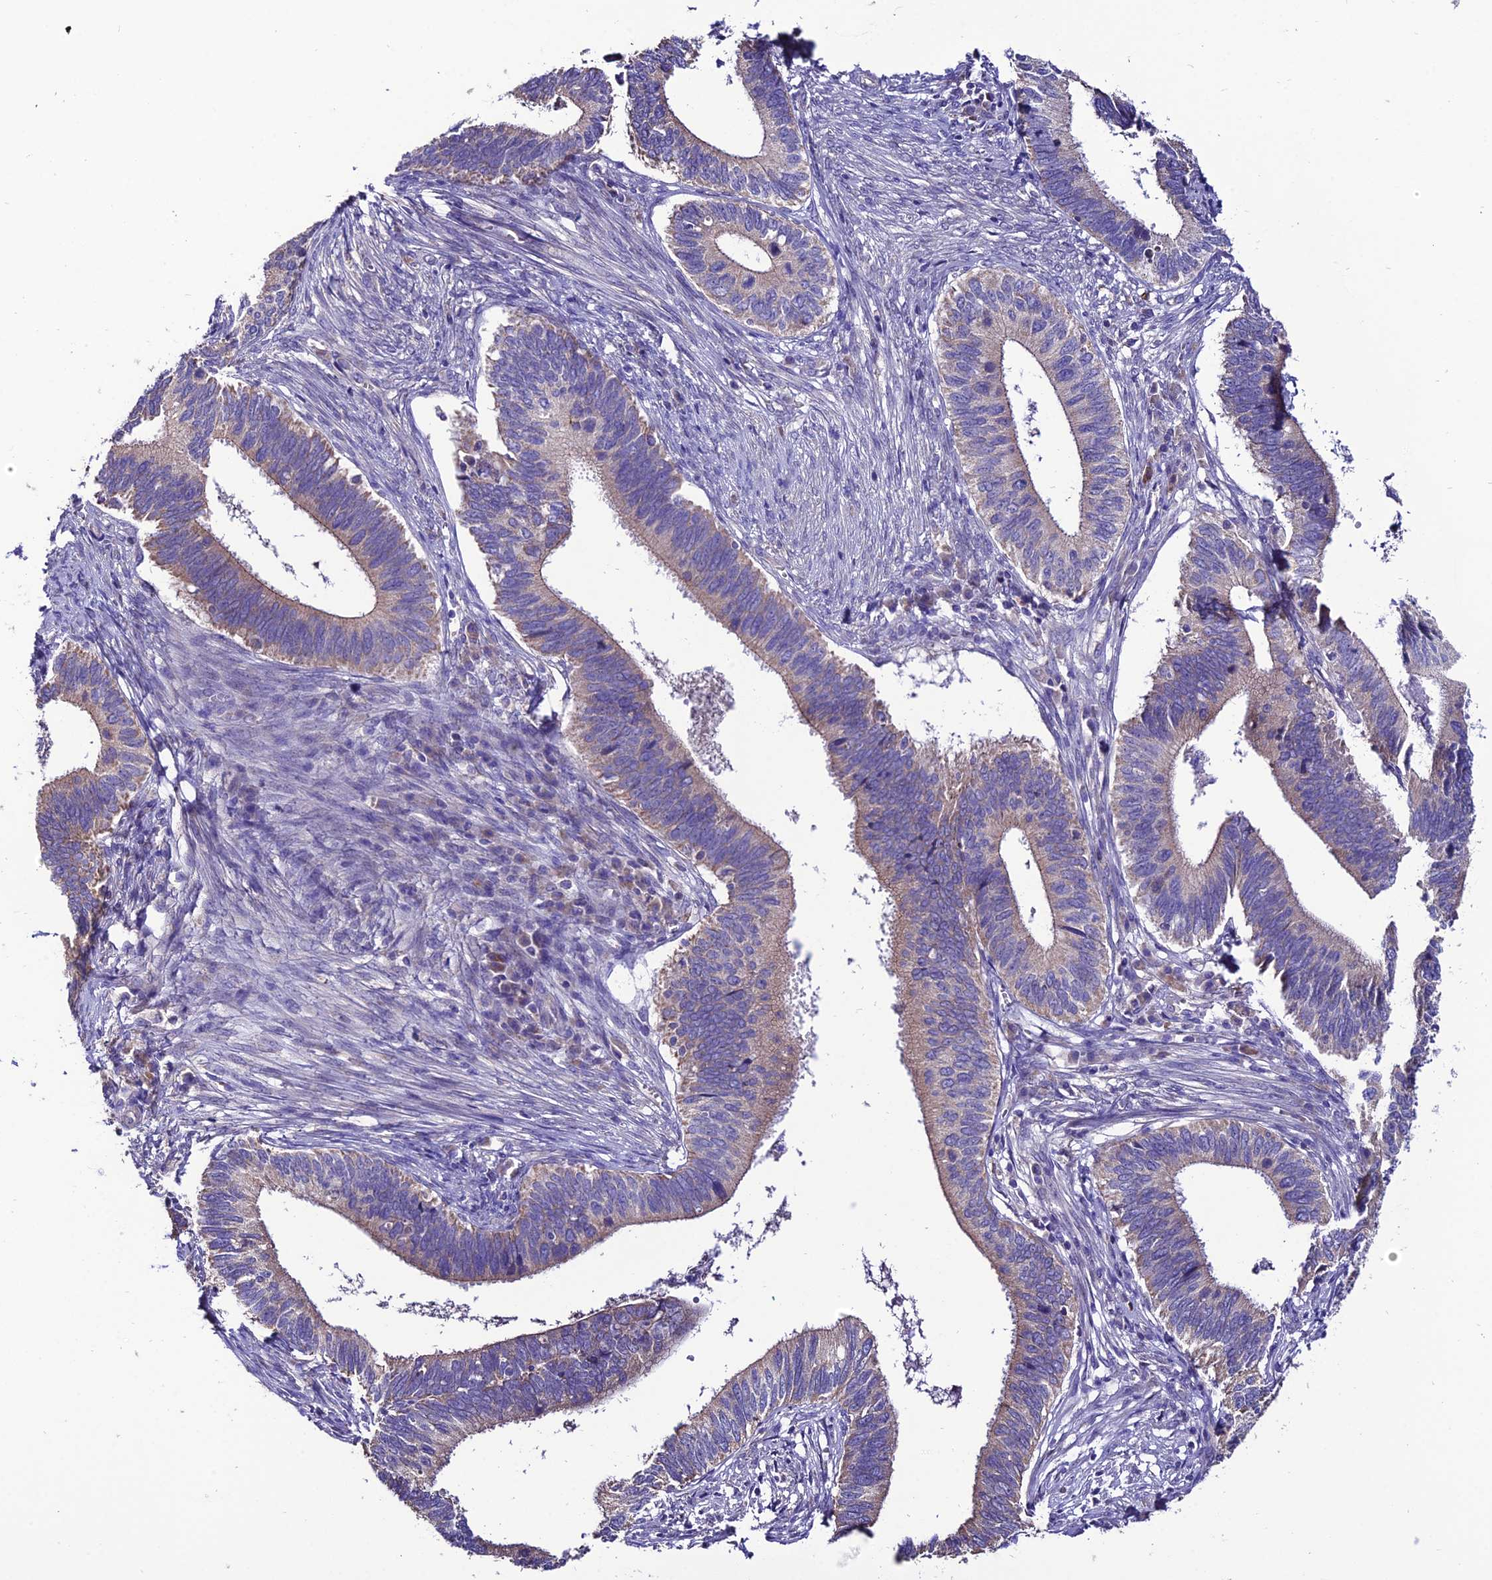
{"staining": {"intensity": "weak", "quantity": "<25%", "location": "cytoplasmic/membranous"}, "tissue": "cervical cancer", "cell_type": "Tumor cells", "image_type": "cancer", "snomed": [{"axis": "morphology", "description": "Adenocarcinoma, NOS"}, {"axis": "topography", "description": "Cervix"}], "caption": "Protein analysis of cervical cancer (adenocarcinoma) shows no significant expression in tumor cells.", "gene": "HOGA1", "patient": {"sex": "female", "age": 42}}